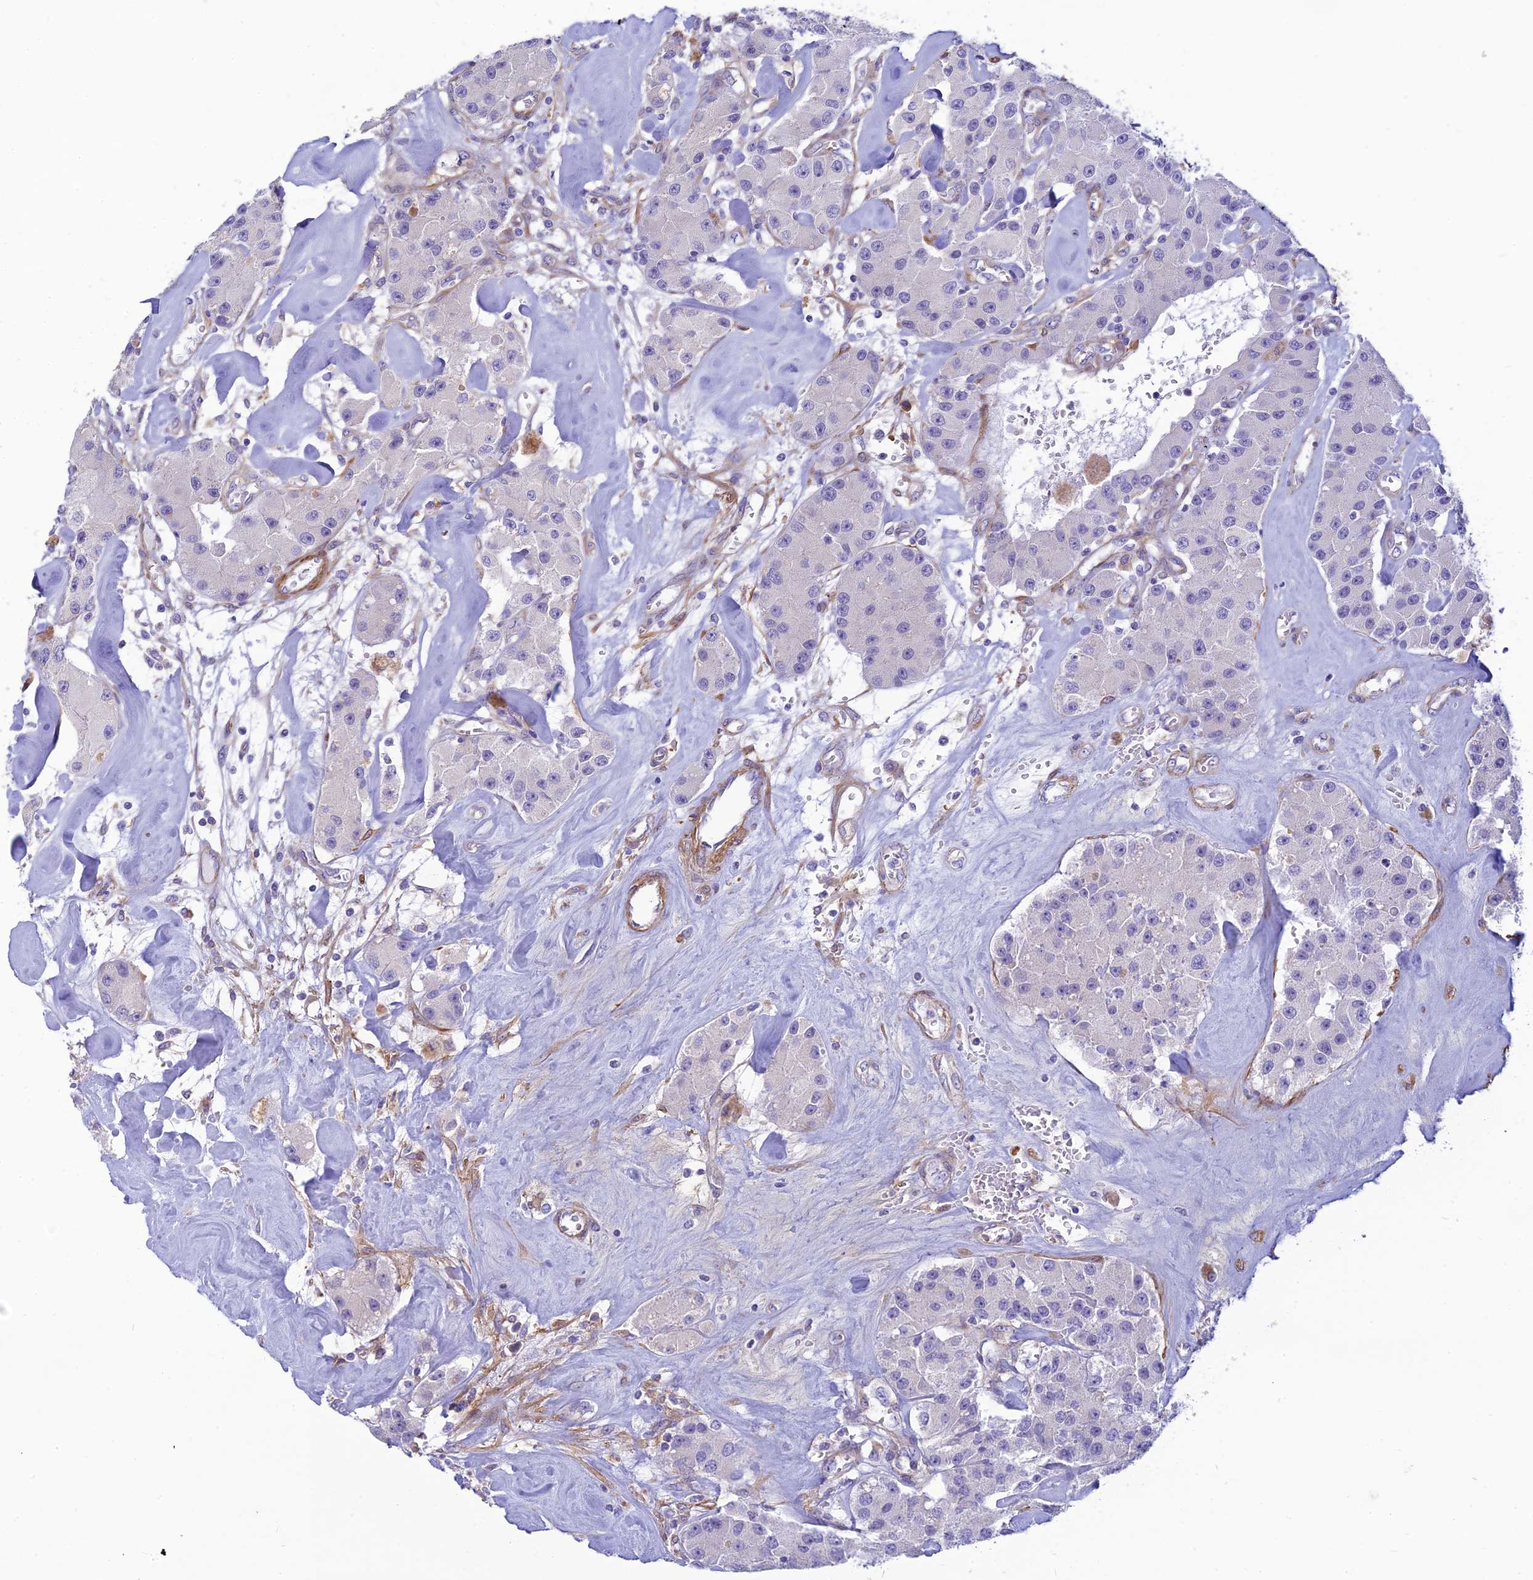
{"staining": {"intensity": "negative", "quantity": "none", "location": "none"}, "tissue": "carcinoid", "cell_type": "Tumor cells", "image_type": "cancer", "snomed": [{"axis": "morphology", "description": "Carcinoid, malignant, NOS"}, {"axis": "topography", "description": "Pancreas"}], "caption": "Carcinoid stained for a protein using immunohistochemistry (IHC) reveals no expression tumor cells.", "gene": "FBXW4", "patient": {"sex": "male", "age": 41}}